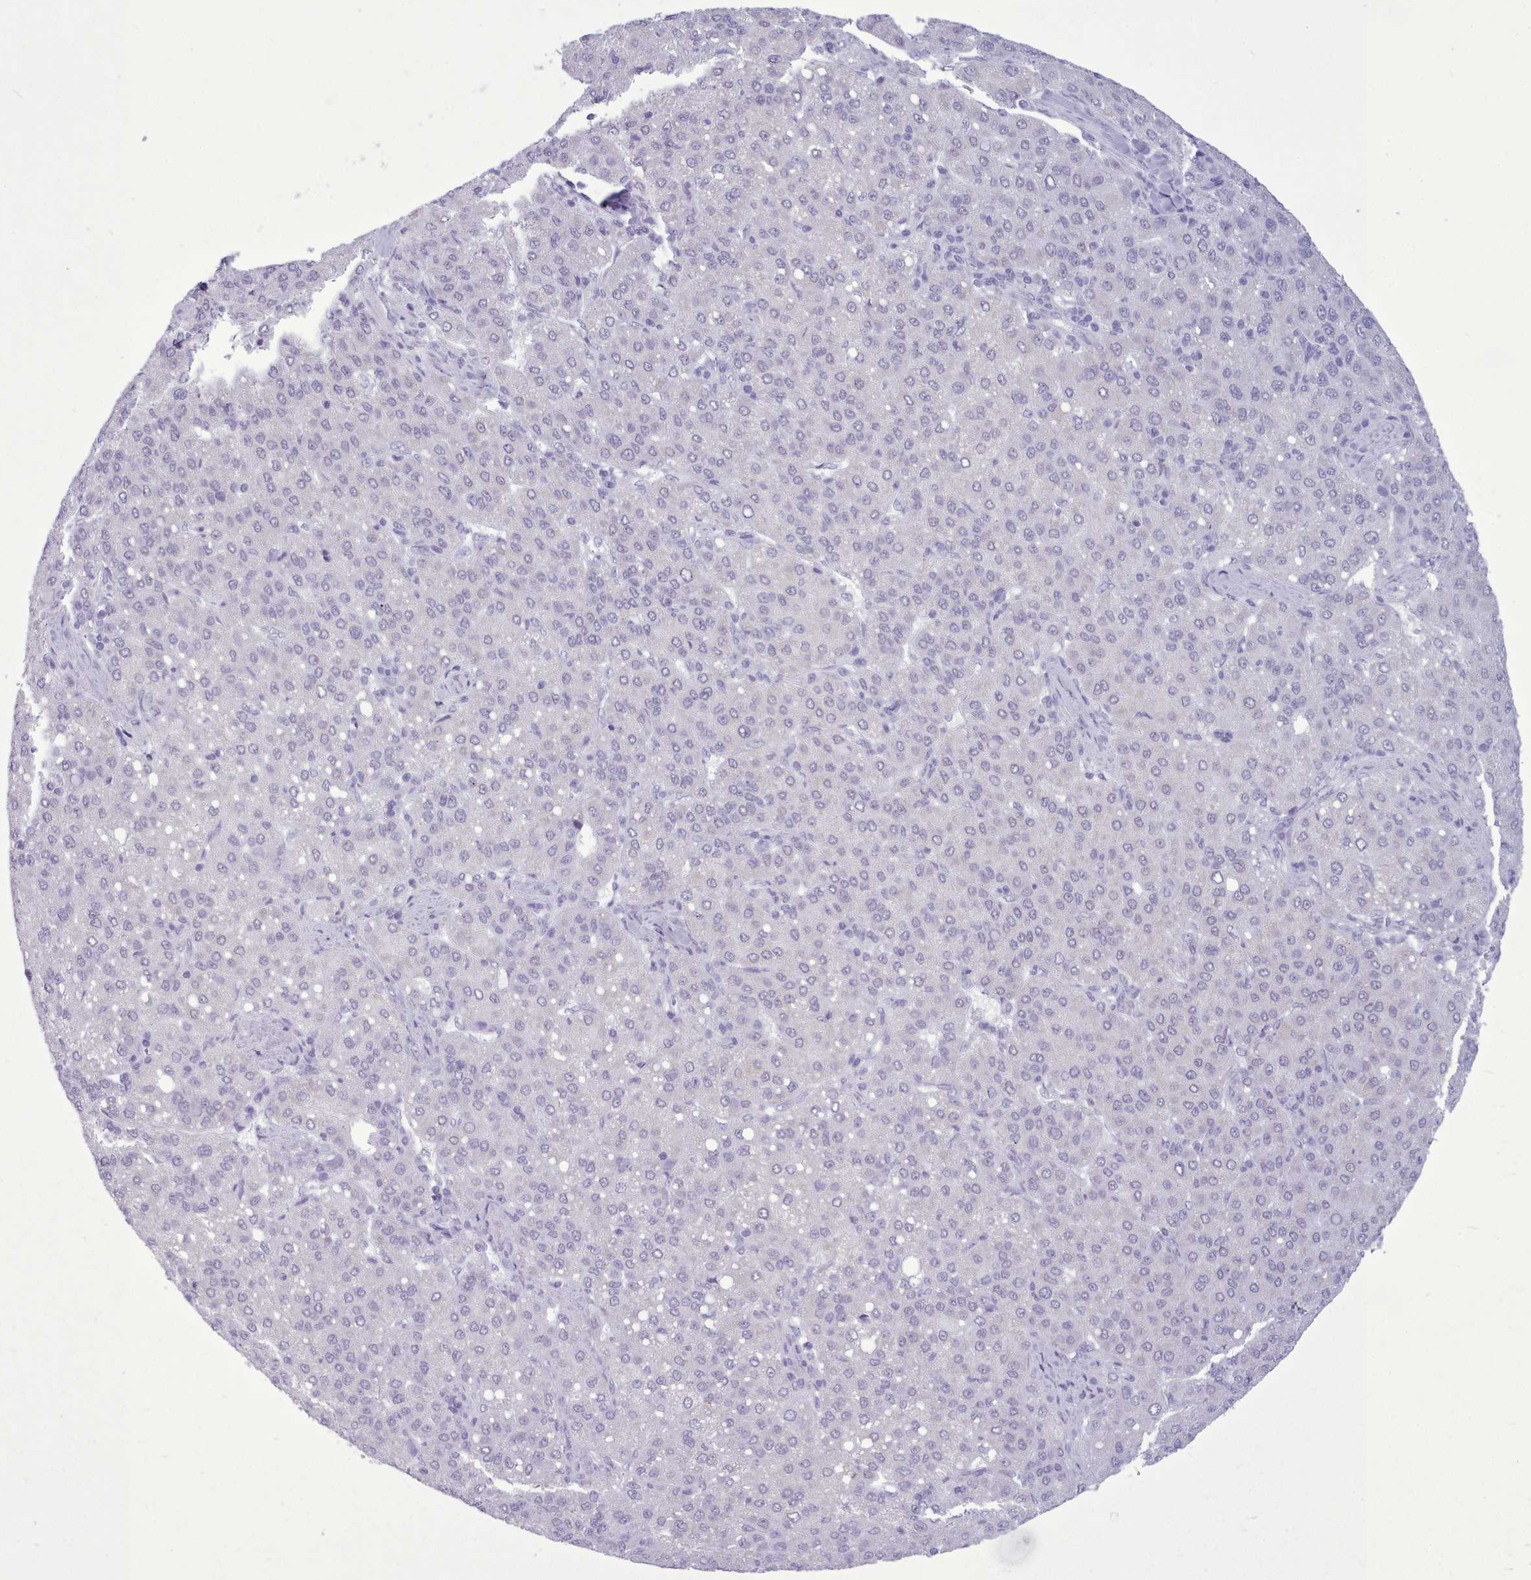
{"staining": {"intensity": "negative", "quantity": "none", "location": "none"}, "tissue": "liver cancer", "cell_type": "Tumor cells", "image_type": "cancer", "snomed": [{"axis": "morphology", "description": "Carcinoma, Hepatocellular, NOS"}, {"axis": "topography", "description": "Liver"}], "caption": "DAB immunohistochemical staining of human hepatocellular carcinoma (liver) shows no significant staining in tumor cells.", "gene": "FBXO48", "patient": {"sex": "male", "age": 65}}